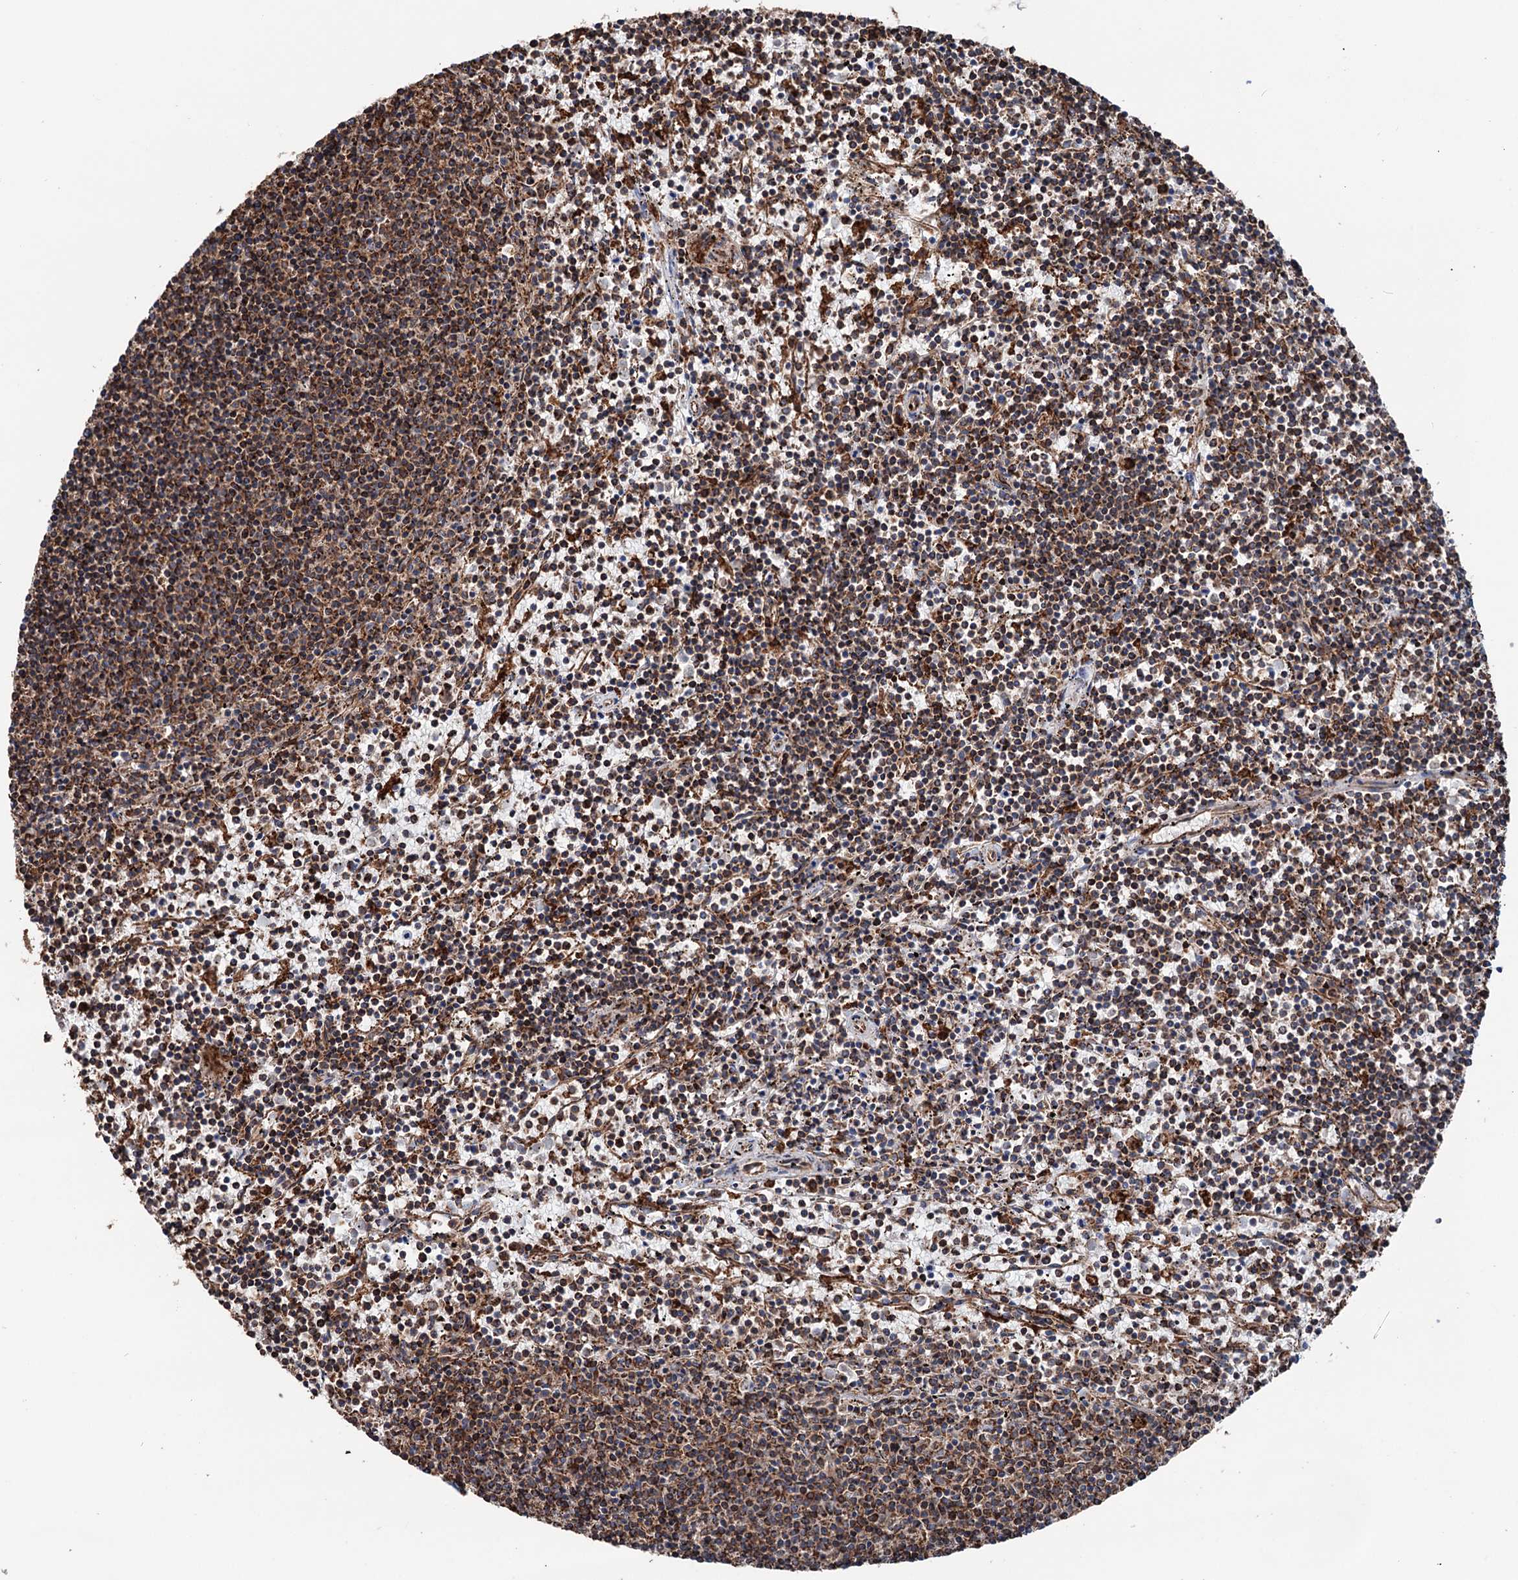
{"staining": {"intensity": "moderate", "quantity": ">75%", "location": "cytoplasmic/membranous"}, "tissue": "lymphoma", "cell_type": "Tumor cells", "image_type": "cancer", "snomed": [{"axis": "morphology", "description": "Malignant lymphoma, non-Hodgkin's type, Low grade"}, {"axis": "topography", "description": "Spleen"}], "caption": "IHC staining of lymphoma, which exhibits medium levels of moderate cytoplasmic/membranous expression in about >75% of tumor cells indicating moderate cytoplasmic/membranous protein expression. The staining was performed using DAB (brown) for protein detection and nuclei were counterstained in hematoxylin (blue).", "gene": "ERP29", "patient": {"sex": "female", "age": 50}}